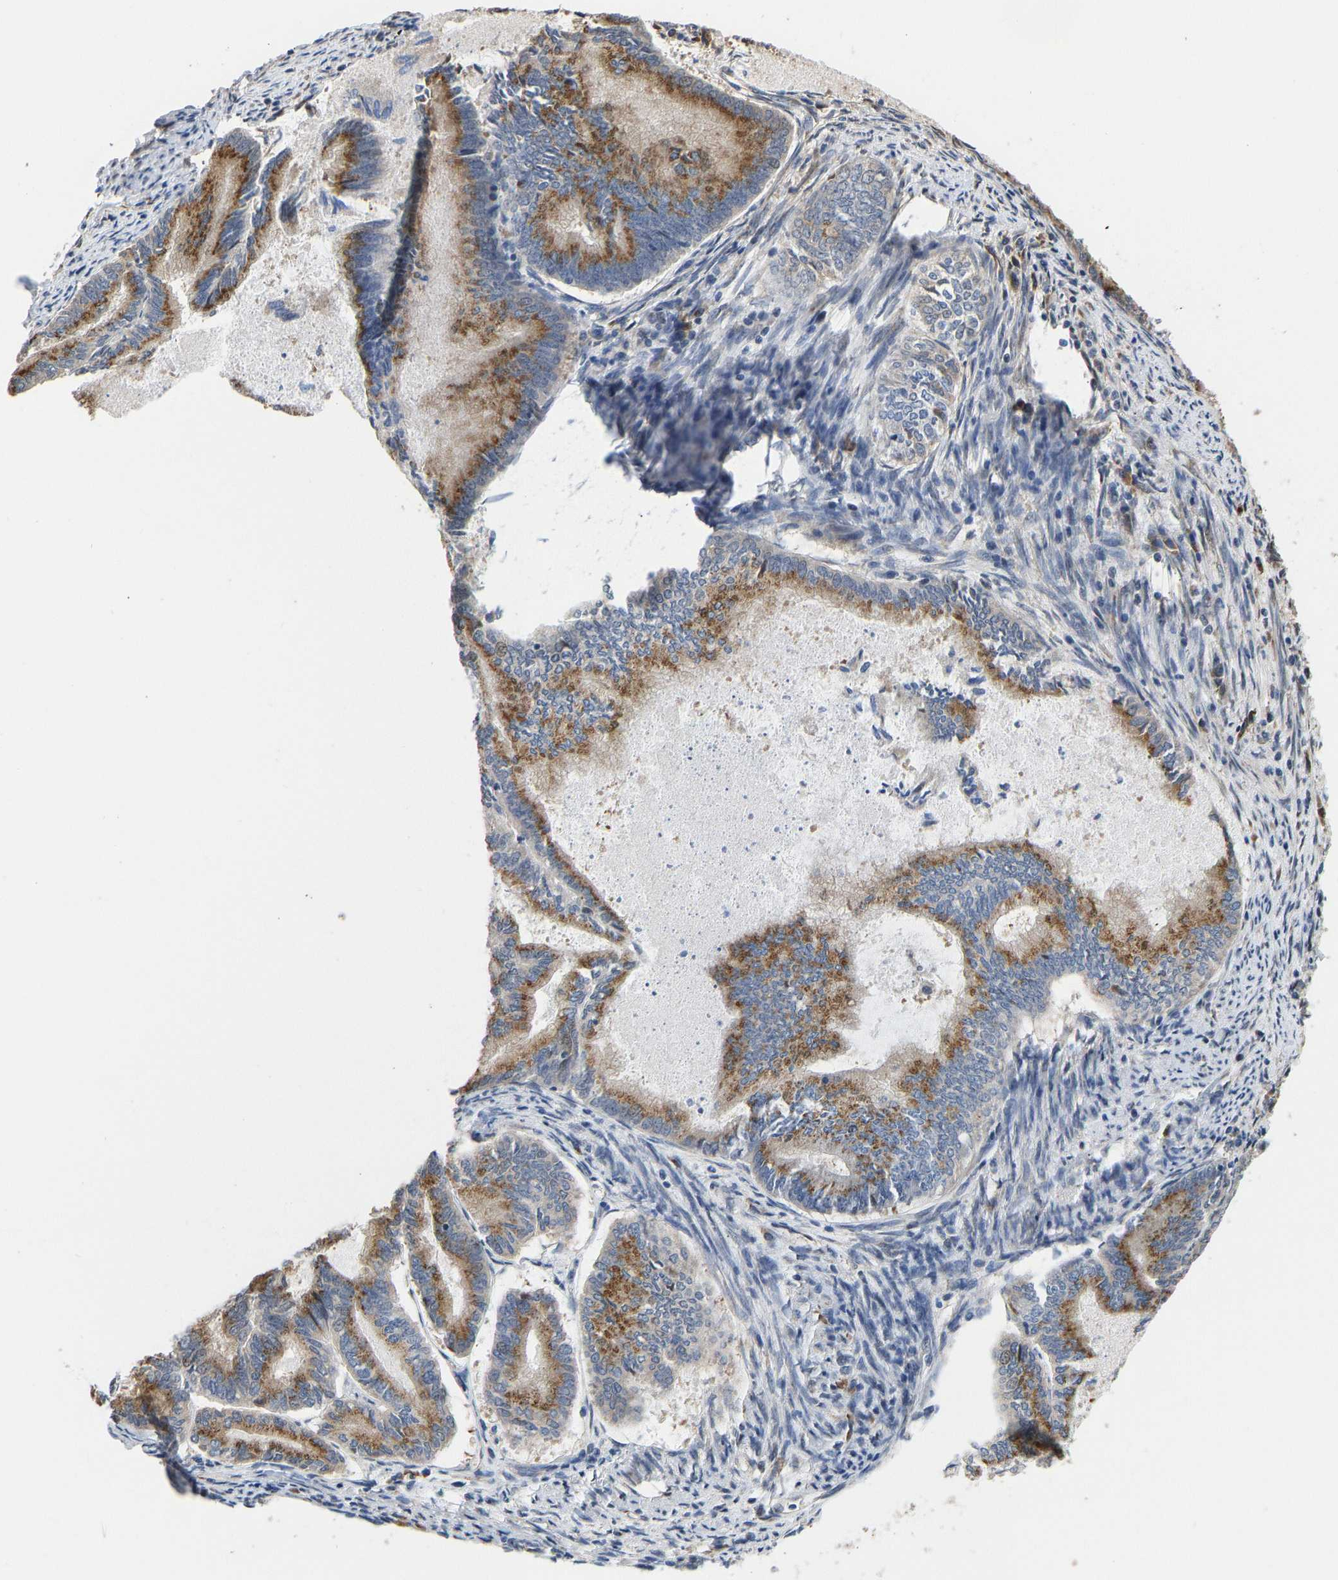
{"staining": {"intensity": "moderate", "quantity": ">75%", "location": "cytoplasmic/membranous"}, "tissue": "endometrial cancer", "cell_type": "Tumor cells", "image_type": "cancer", "snomed": [{"axis": "morphology", "description": "Adenocarcinoma, NOS"}, {"axis": "topography", "description": "Endometrium"}], "caption": "Endometrial cancer (adenocarcinoma) stained with a protein marker demonstrates moderate staining in tumor cells.", "gene": "YIPF4", "patient": {"sex": "female", "age": 86}}